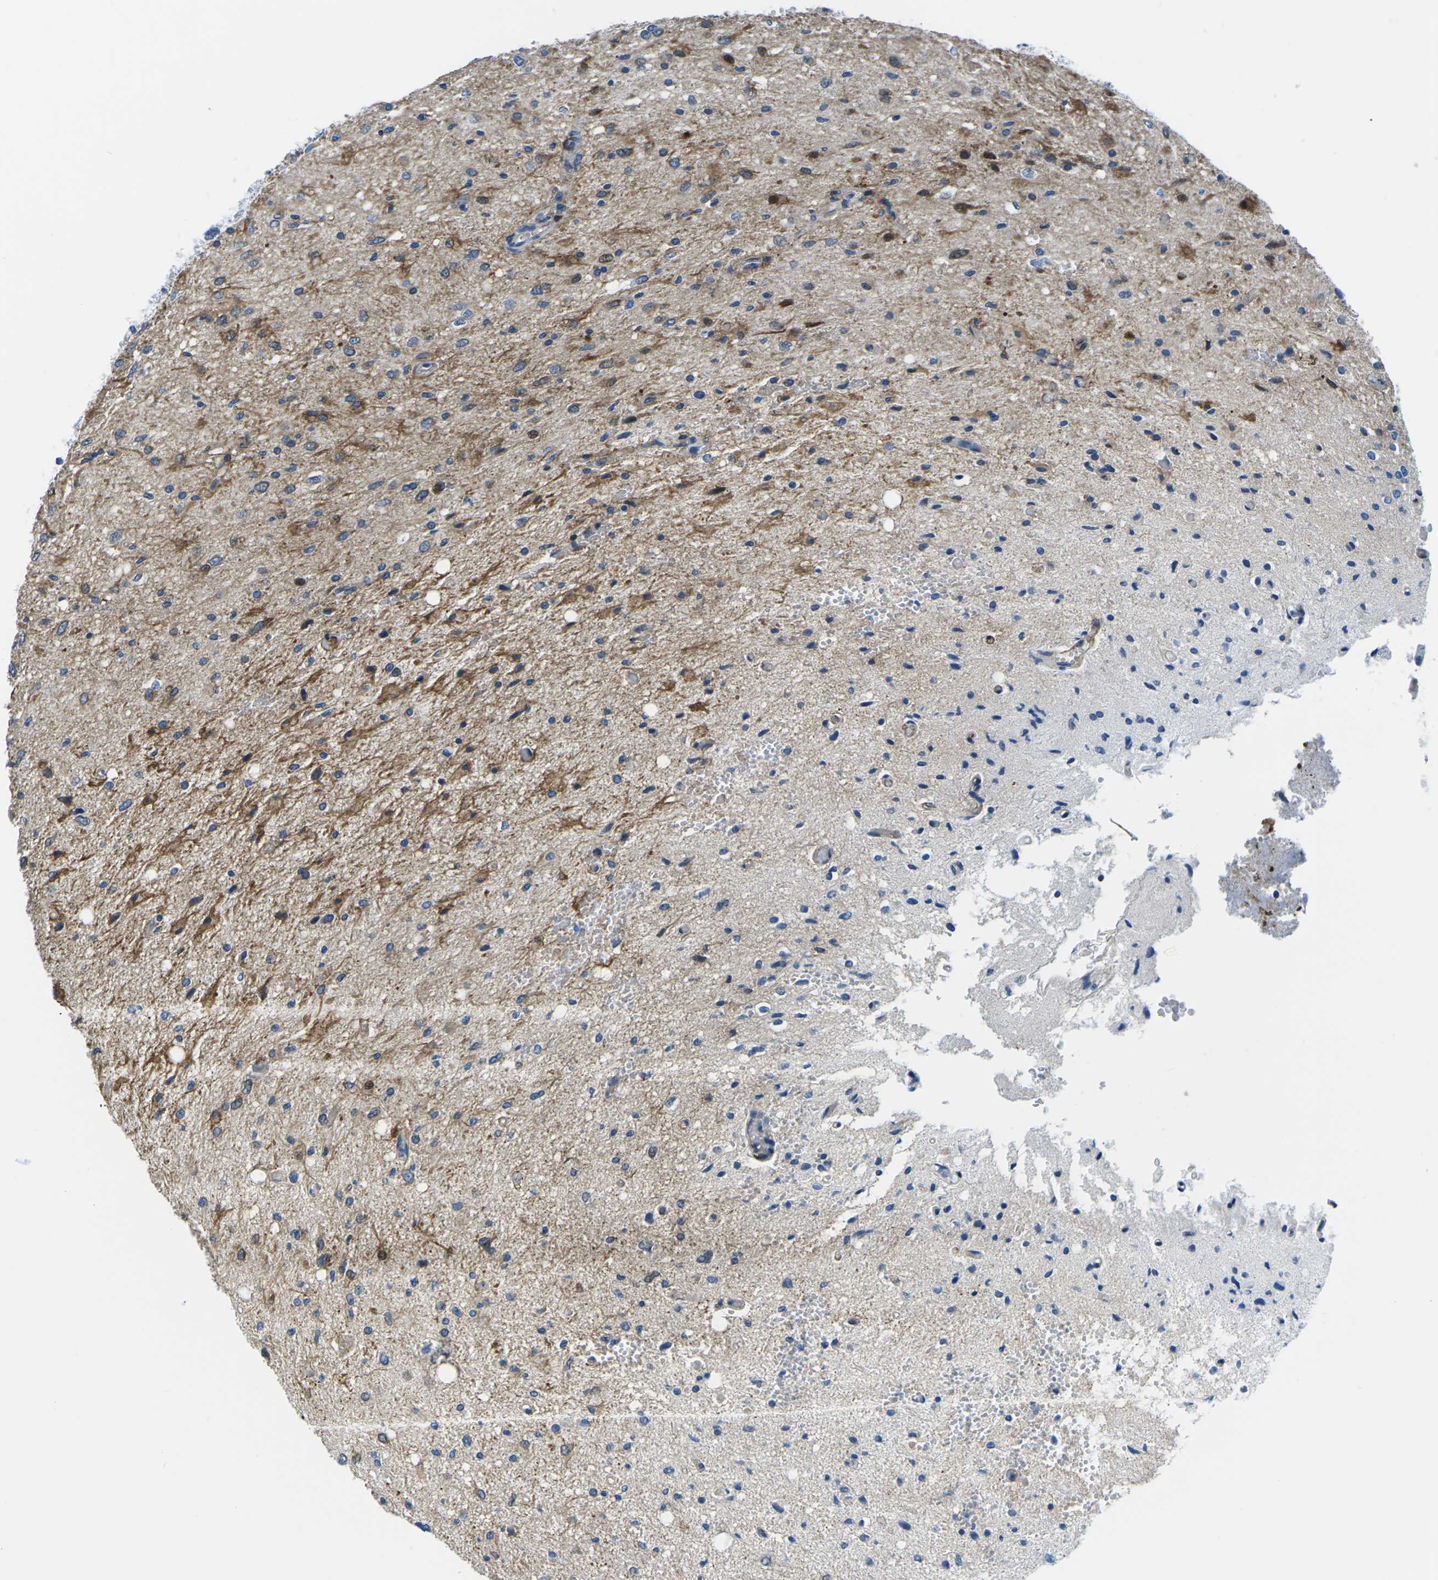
{"staining": {"intensity": "strong", "quantity": "<25%", "location": "cytoplasmic/membranous,nuclear"}, "tissue": "glioma", "cell_type": "Tumor cells", "image_type": "cancer", "snomed": [{"axis": "morphology", "description": "Glioma, malignant, Low grade"}, {"axis": "topography", "description": "Brain"}], "caption": "IHC micrograph of human glioma stained for a protein (brown), which demonstrates medium levels of strong cytoplasmic/membranous and nuclear staining in about <25% of tumor cells.", "gene": "SOCS4", "patient": {"sex": "male", "age": 77}}